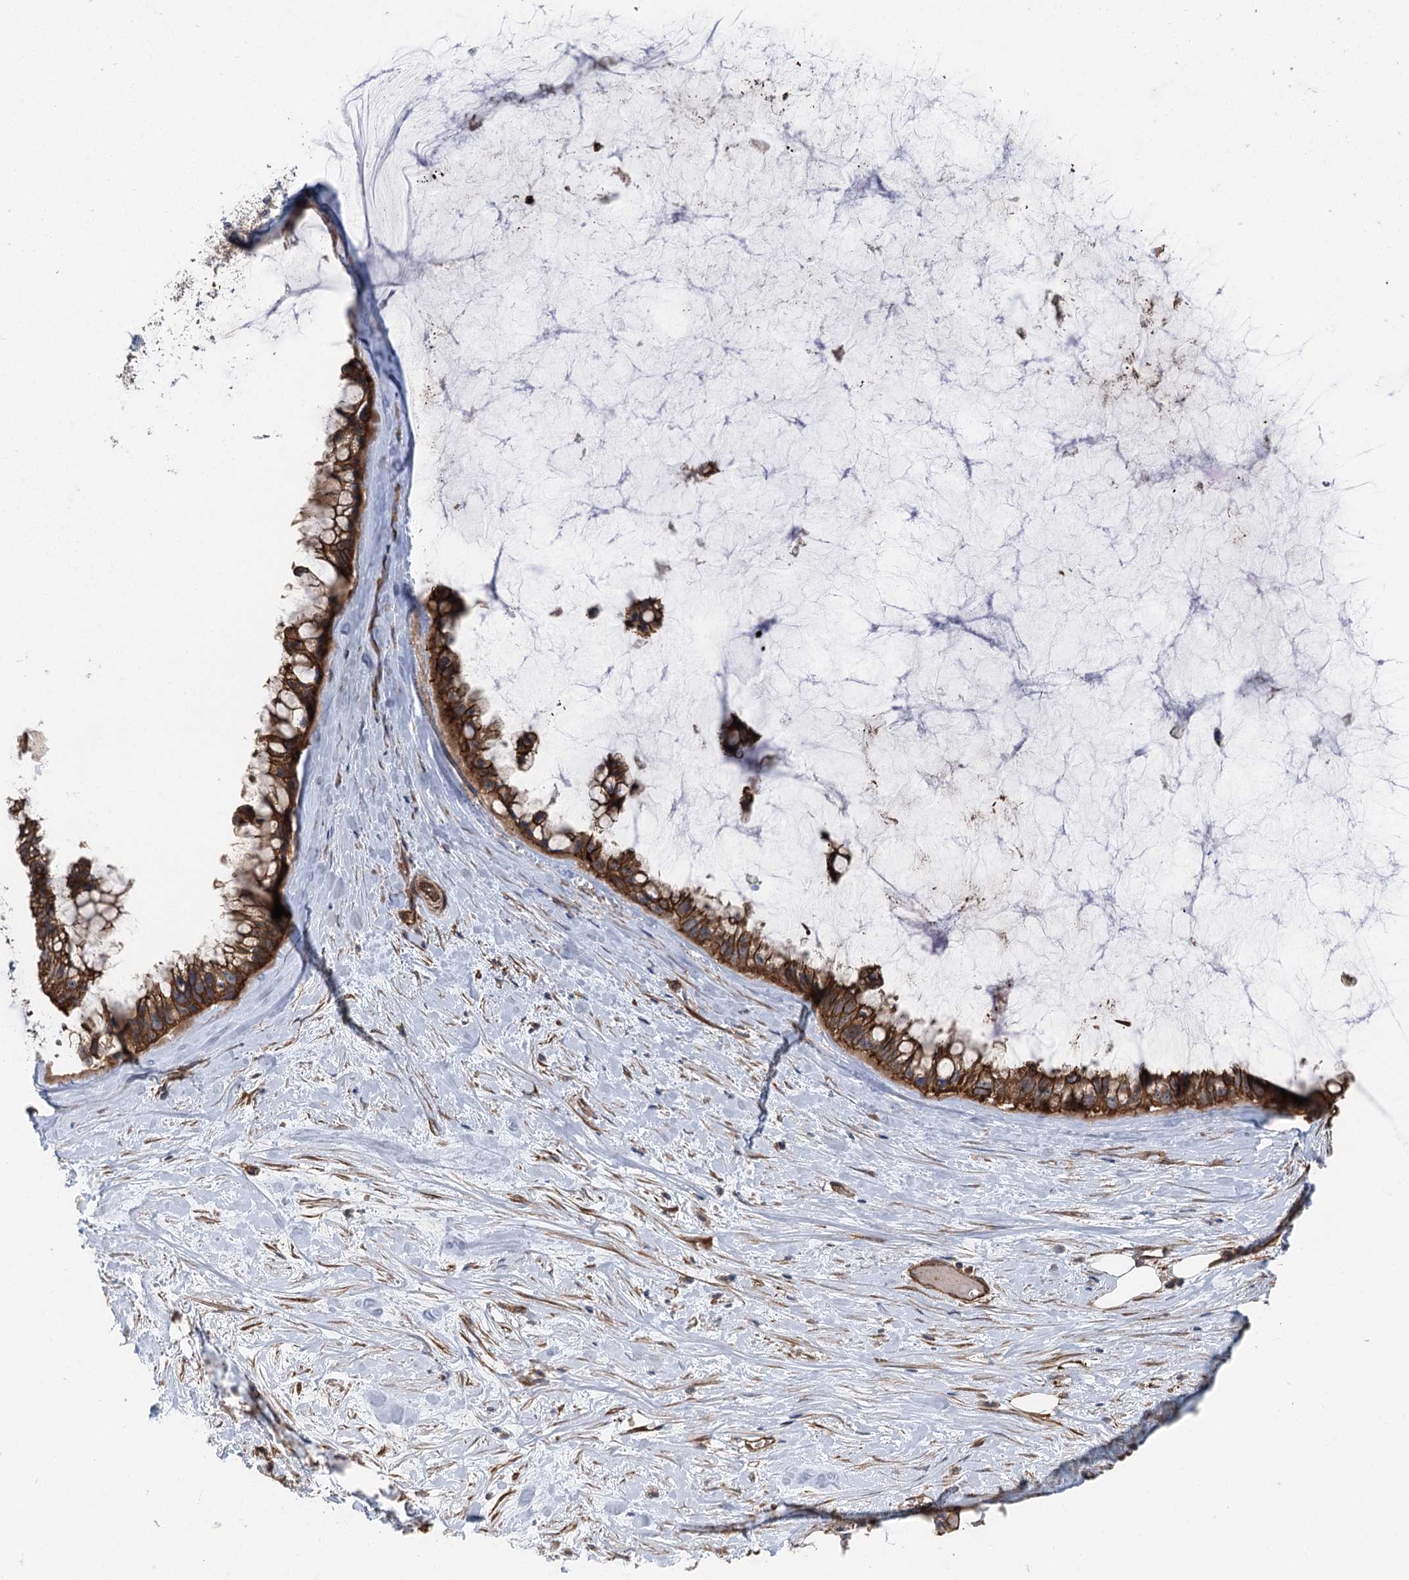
{"staining": {"intensity": "strong", "quantity": ">75%", "location": "cytoplasmic/membranous"}, "tissue": "ovarian cancer", "cell_type": "Tumor cells", "image_type": "cancer", "snomed": [{"axis": "morphology", "description": "Cystadenocarcinoma, mucinous, NOS"}, {"axis": "topography", "description": "Ovary"}], "caption": "Protein staining exhibits strong cytoplasmic/membranous positivity in about >75% of tumor cells in mucinous cystadenocarcinoma (ovarian).", "gene": "IQSEC1", "patient": {"sex": "female", "age": 39}}